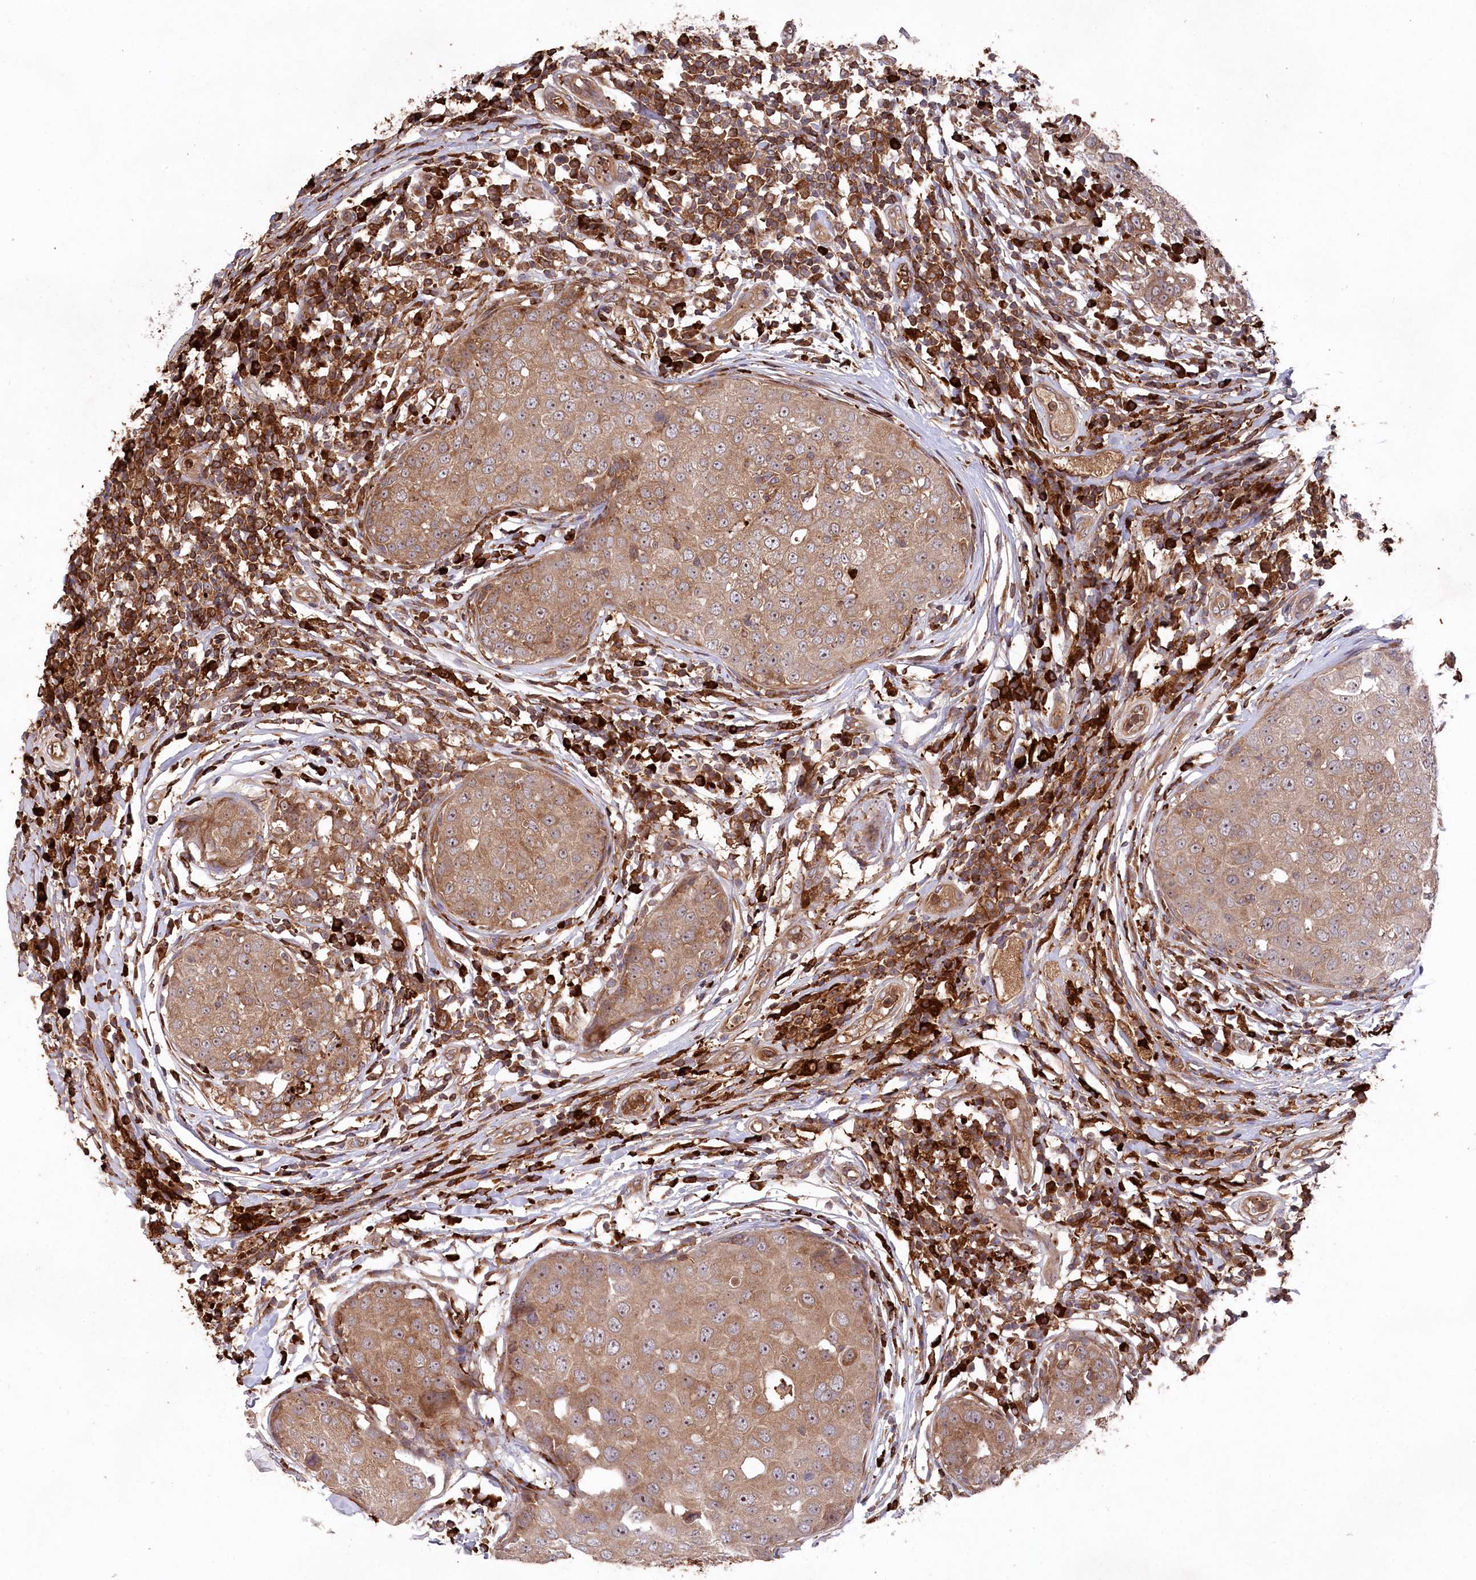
{"staining": {"intensity": "moderate", "quantity": ">75%", "location": "cytoplasmic/membranous,nuclear"}, "tissue": "breast cancer", "cell_type": "Tumor cells", "image_type": "cancer", "snomed": [{"axis": "morphology", "description": "Duct carcinoma"}, {"axis": "topography", "description": "Breast"}], "caption": "A medium amount of moderate cytoplasmic/membranous and nuclear staining is seen in about >75% of tumor cells in breast cancer (infiltrating ductal carcinoma) tissue.", "gene": "PPP1R21", "patient": {"sex": "female", "age": 27}}